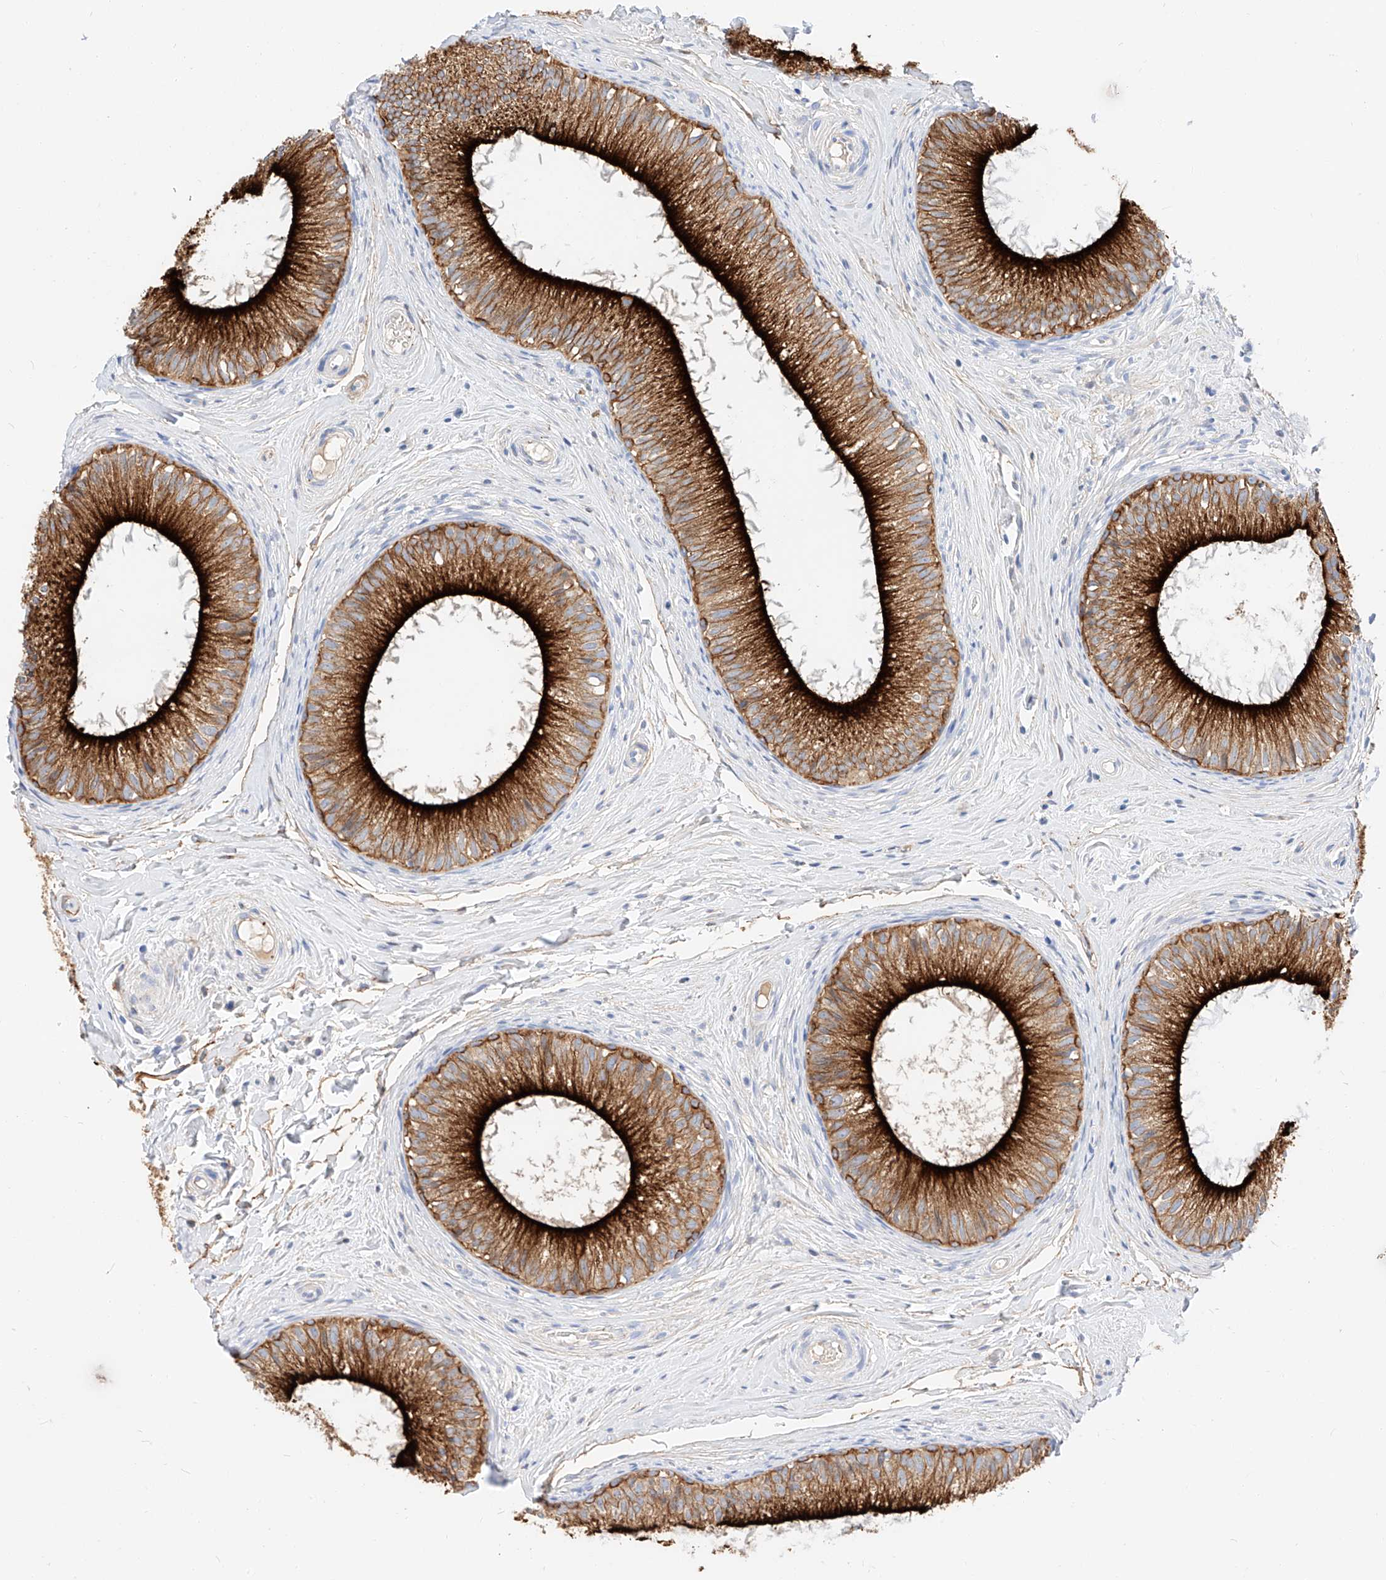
{"staining": {"intensity": "strong", "quantity": ">75%", "location": "cytoplasmic/membranous"}, "tissue": "epididymis", "cell_type": "Glandular cells", "image_type": "normal", "snomed": [{"axis": "morphology", "description": "Normal tissue, NOS"}, {"axis": "topography", "description": "Epididymis"}], "caption": "Immunohistochemical staining of benign epididymis reveals high levels of strong cytoplasmic/membranous staining in approximately >75% of glandular cells.", "gene": "MAP7", "patient": {"sex": "male", "age": 34}}